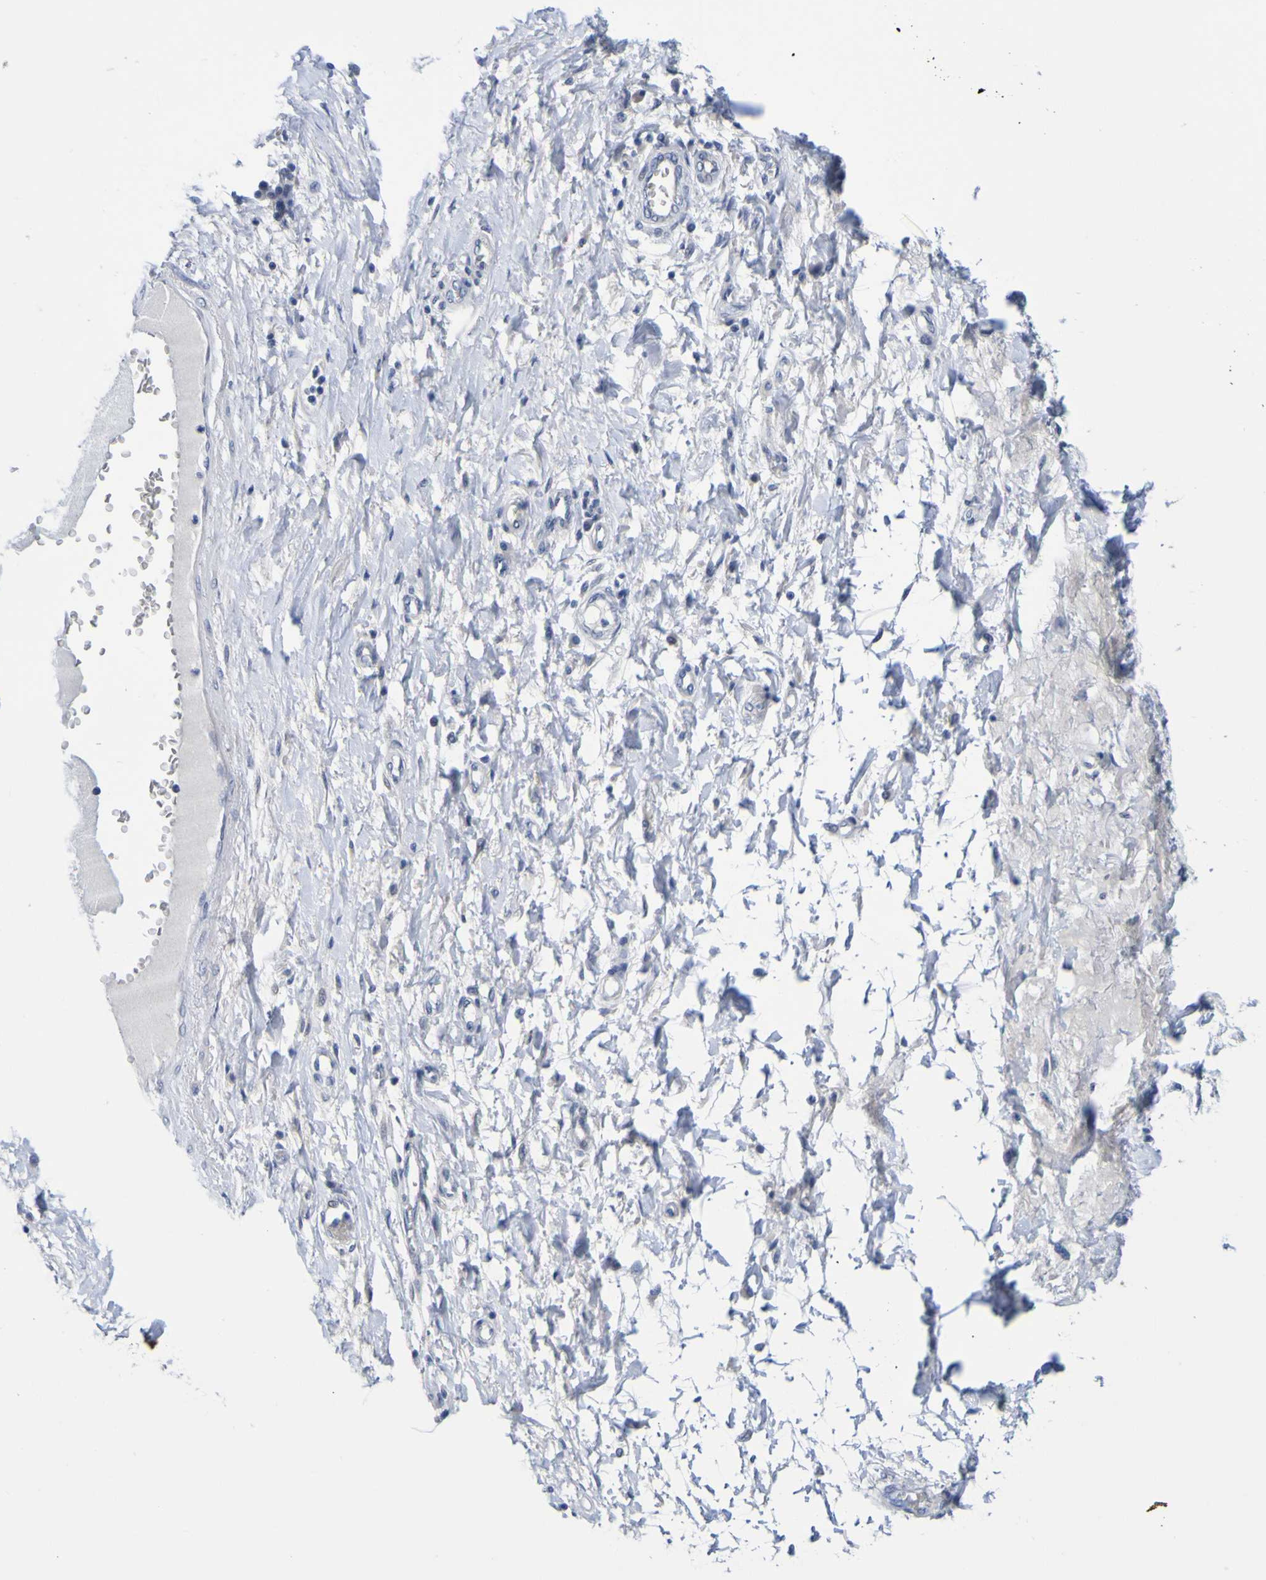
{"staining": {"intensity": "negative", "quantity": "none", "location": "none"}, "tissue": "adipose tissue", "cell_type": "Adipocytes", "image_type": "normal", "snomed": [{"axis": "morphology", "description": "Normal tissue, NOS"}, {"axis": "morphology", "description": "Adenocarcinoma, NOS"}, {"axis": "topography", "description": "Esophagus"}], "caption": "Micrograph shows no significant protein staining in adipocytes of benign adipose tissue. The staining was performed using DAB (3,3'-diaminobenzidine) to visualize the protein expression in brown, while the nuclei were stained in blue with hematoxylin (Magnification: 20x).", "gene": "VMA21", "patient": {"sex": "male", "age": 62}}